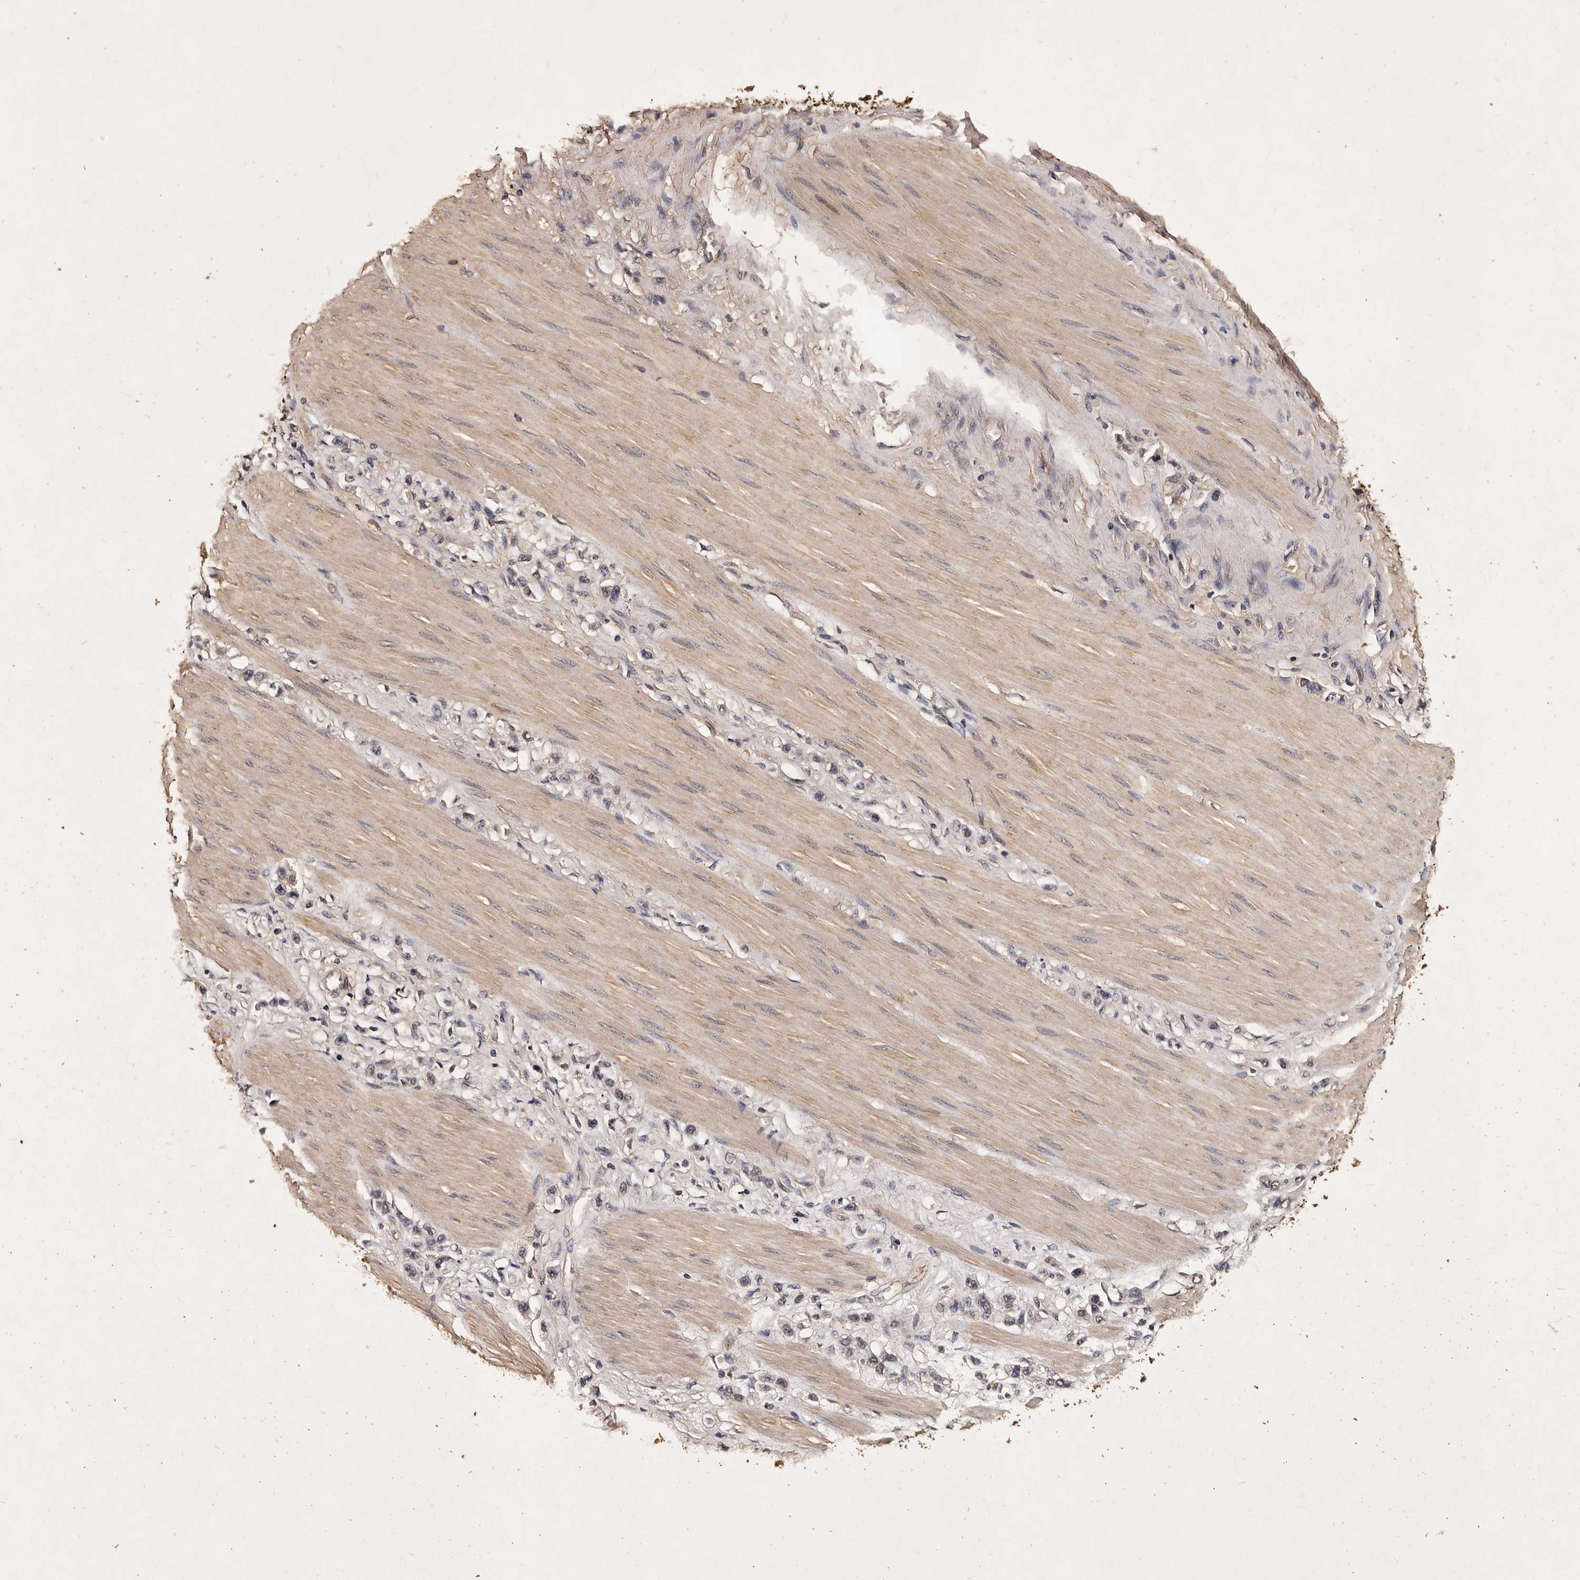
{"staining": {"intensity": "weak", "quantity": "25%-75%", "location": "nuclear"}, "tissue": "stomach cancer", "cell_type": "Tumor cells", "image_type": "cancer", "snomed": [{"axis": "morphology", "description": "Adenocarcinoma, NOS"}, {"axis": "topography", "description": "Stomach"}], "caption": "Immunohistochemical staining of adenocarcinoma (stomach) demonstrates low levels of weak nuclear protein positivity in about 25%-75% of tumor cells.", "gene": "PARS2", "patient": {"sex": "female", "age": 65}}